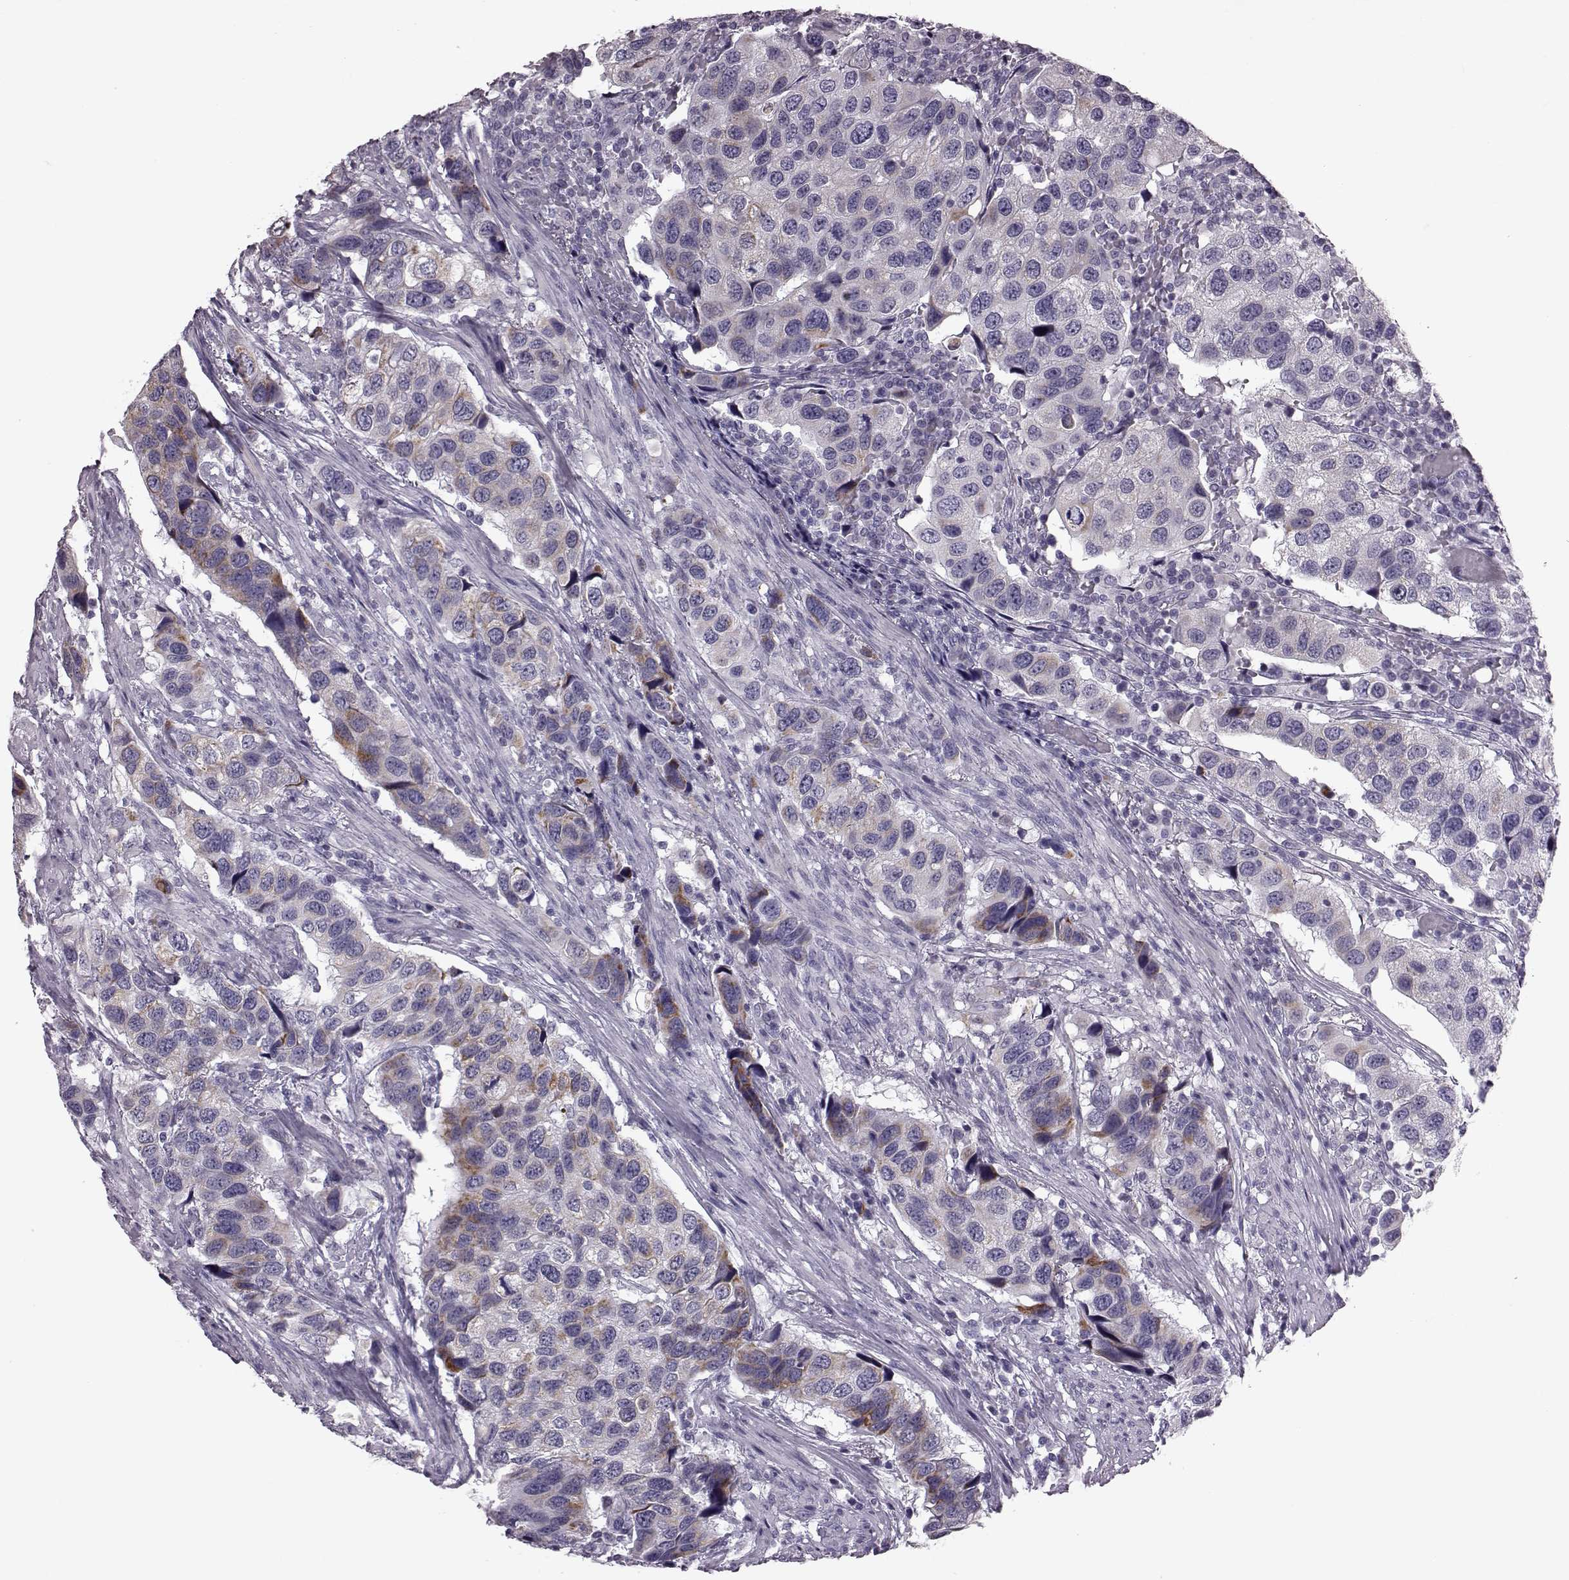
{"staining": {"intensity": "moderate", "quantity": "<25%", "location": "cytoplasmic/membranous"}, "tissue": "urothelial cancer", "cell_type": "Tumor cells", "image_type": "cancer", "snomed": [{"axis": "morphology", "description": "Urothelial carcinoma, High grade"}, {"axis": "topography", "description": "Urinary bladder"}], "caption": "Urothelial cancer was stained to show a protein in brown. There is low levels of moderate cytoplasmic/membranous staining in about <25% of tumor cells.", "gene": "RIMS2", "patient": {"sex": "male", "age": 79}}